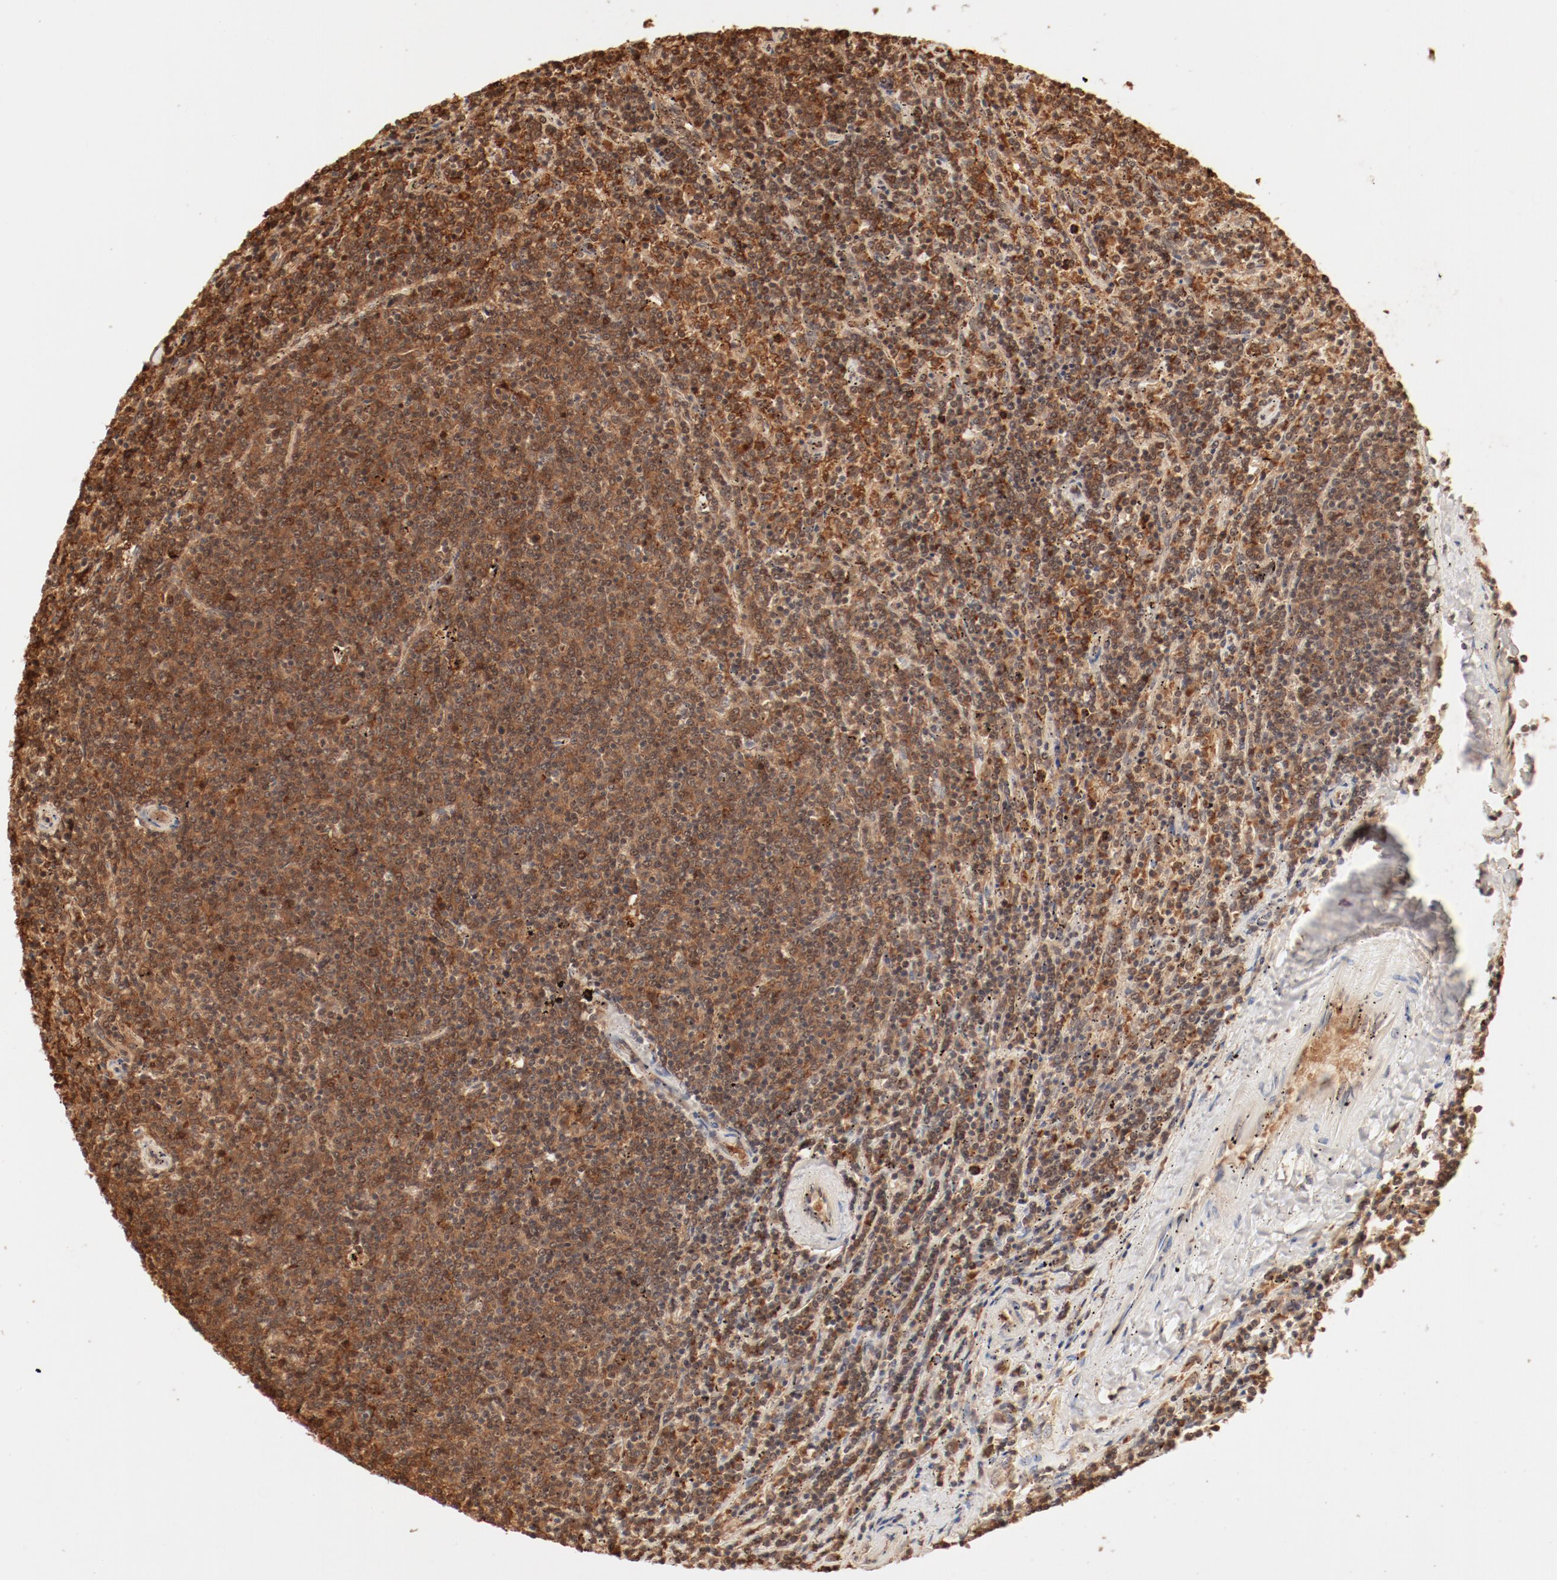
{"staining": {"intensity": "strong", "quantity": ">75%", "location": "cytoplasmic/membranous"}, "tissue": "lymphoma", "cell_type": "Tumor cells", "image_type": "cancer", "snomed": [{"axis": "morphology", "description": "Malignant lymphoma, non-Hodgkin's type, Low grade"}, {"axis": "topography", "description": "Spleen"}], "caption": "Immunohistochemical staining of lymphoma shows strong cytoplasmic/membranous protein staining in about >75% of tumor cells.", "gene": "FAM50A", "patient": {"sex": "female", "age": 50}}